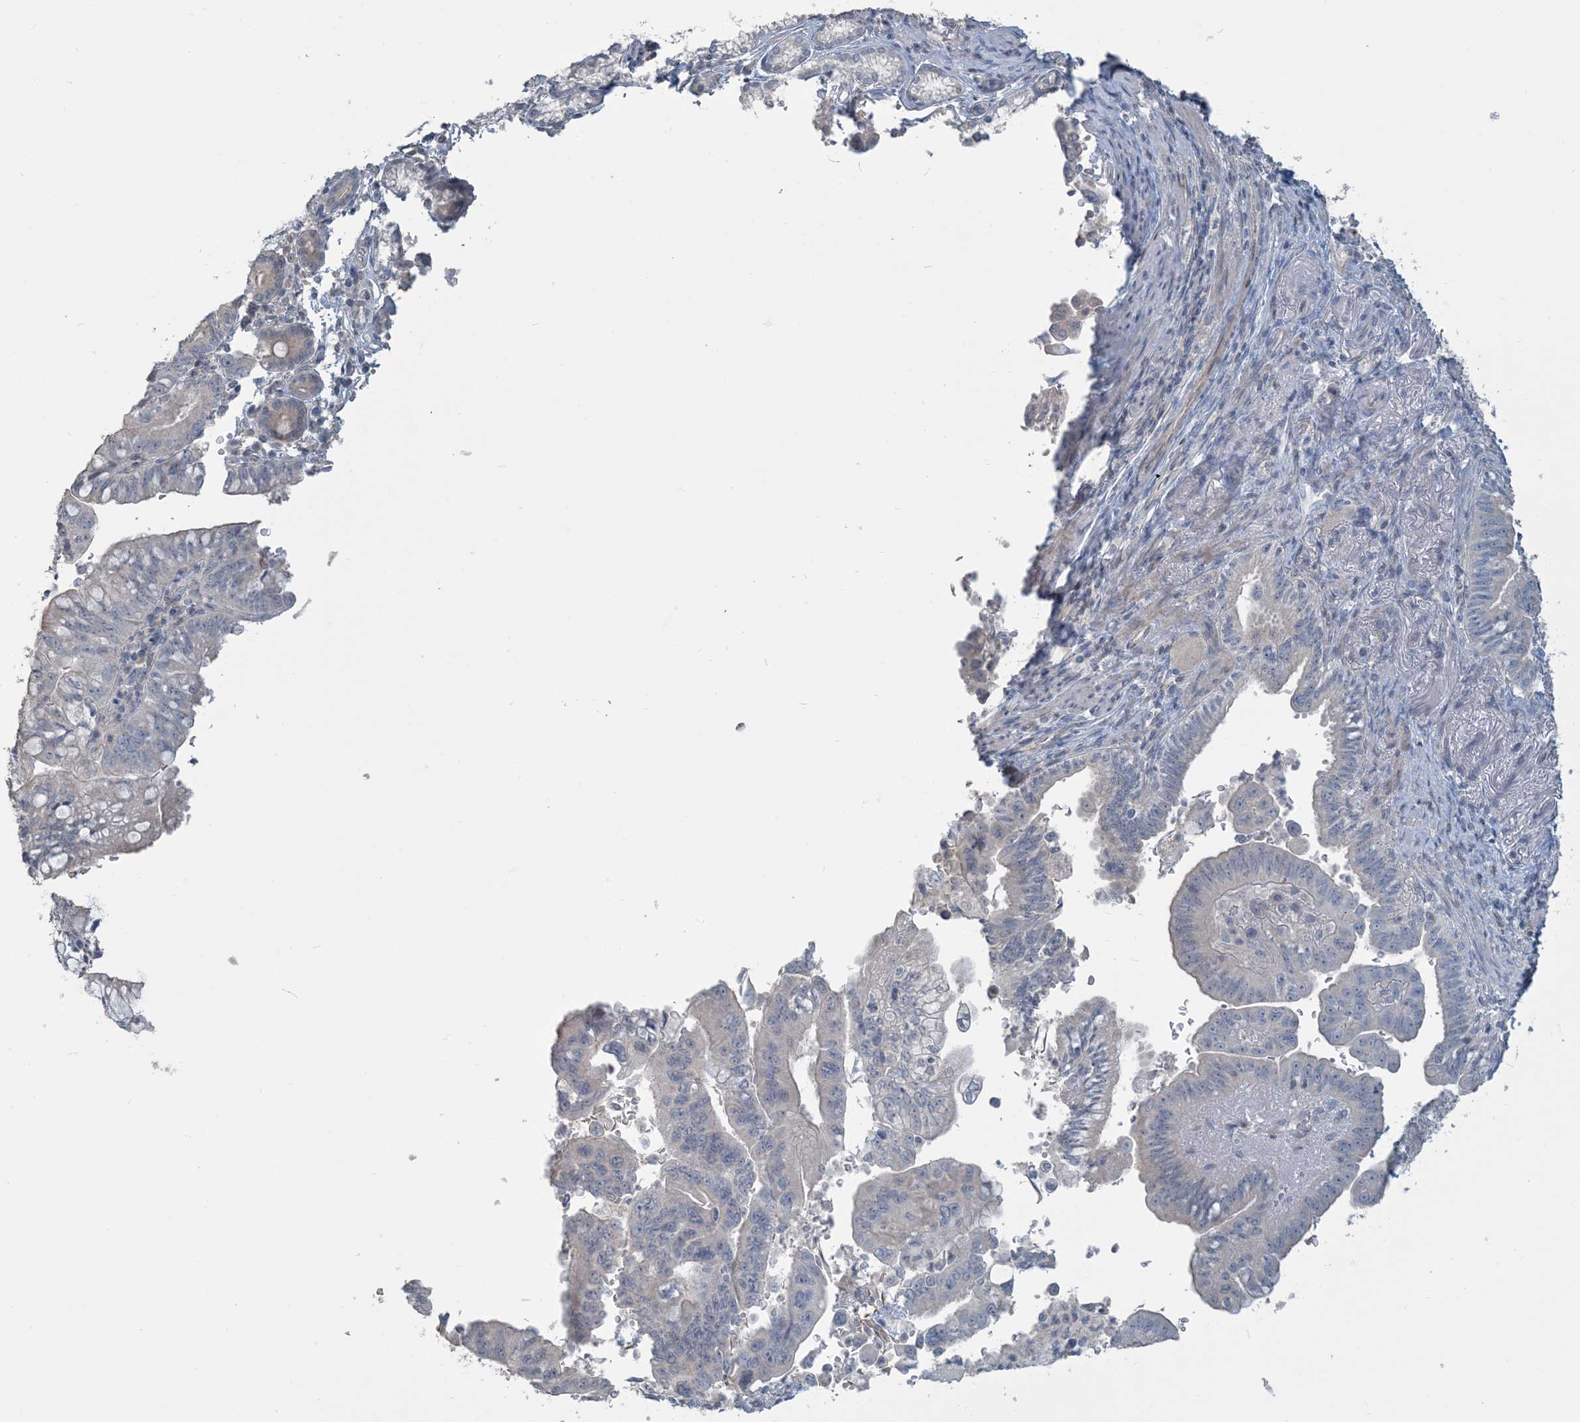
{"staining": {"intensity": "negative", "quantity": "none", "location": "none"}, "tissue": "pancreatic cancer", "cell_type": "Tumor cells", "image_type": "cancer", "snomed": [{"axis": "morphology", "description": "Adenocarcinoma, NOS"}, {"axis": "topography", "description": "Pancreas"}], "caption": "Pancreatic cancer was stained to show a protein in brown. There is no significant positivity in tumor cells.", "gene": "NPHS2", "patient": {"sex": "male", "age": 70}}